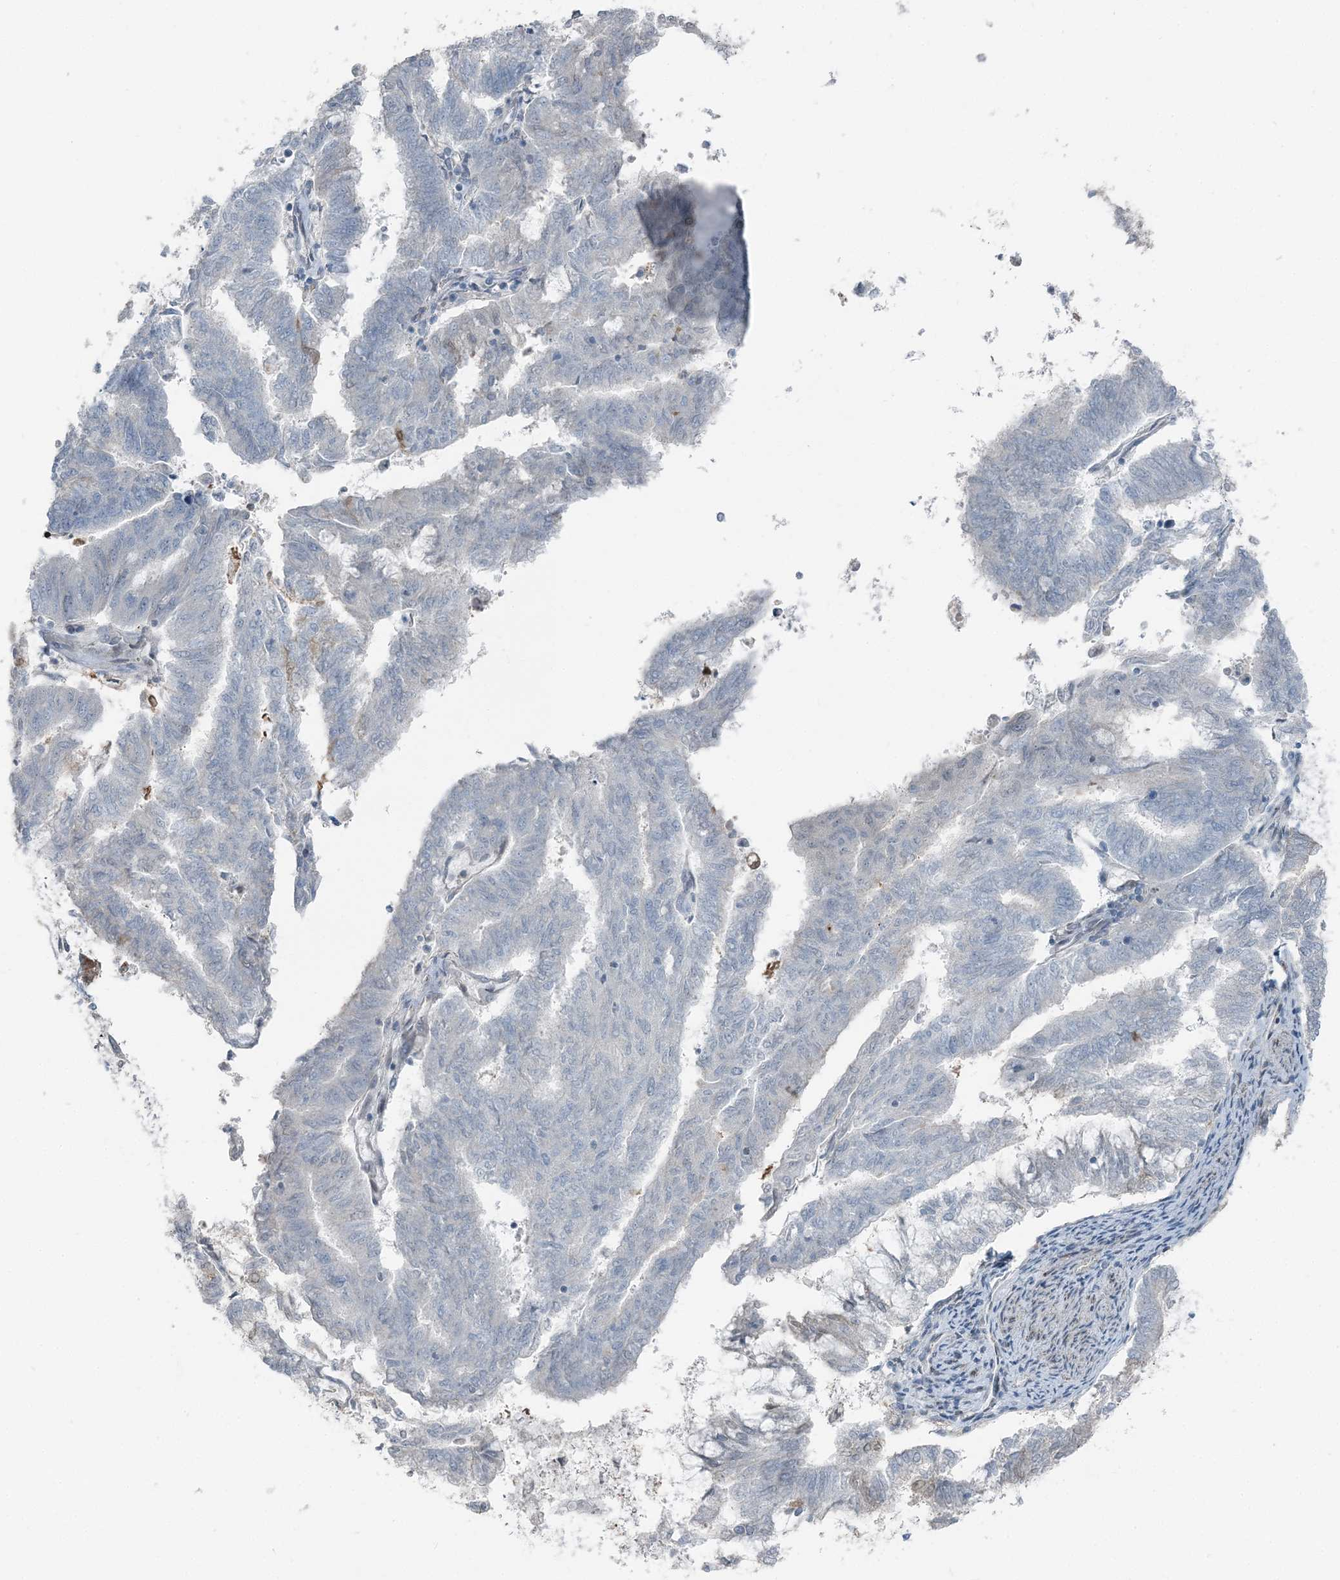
{"staining": {"intensity": "negative", "quantity": "none", "location": "none"}, "tissue": "endometrial cancer", "cell_type": "Tumor cells", "image_type": "cancer", "snomed": [{"axis": "morphology", "description": "Adenocarcinoma, NOS"}, {"axis": "topography", "description": "Endometrium"}], "caption": "A photomicrograph of human adenocarcinoma (endometrial) is negative for staining in tumor cells.", "gene": "FBXL17", "patient": {"sex": "female", "age": 79}}